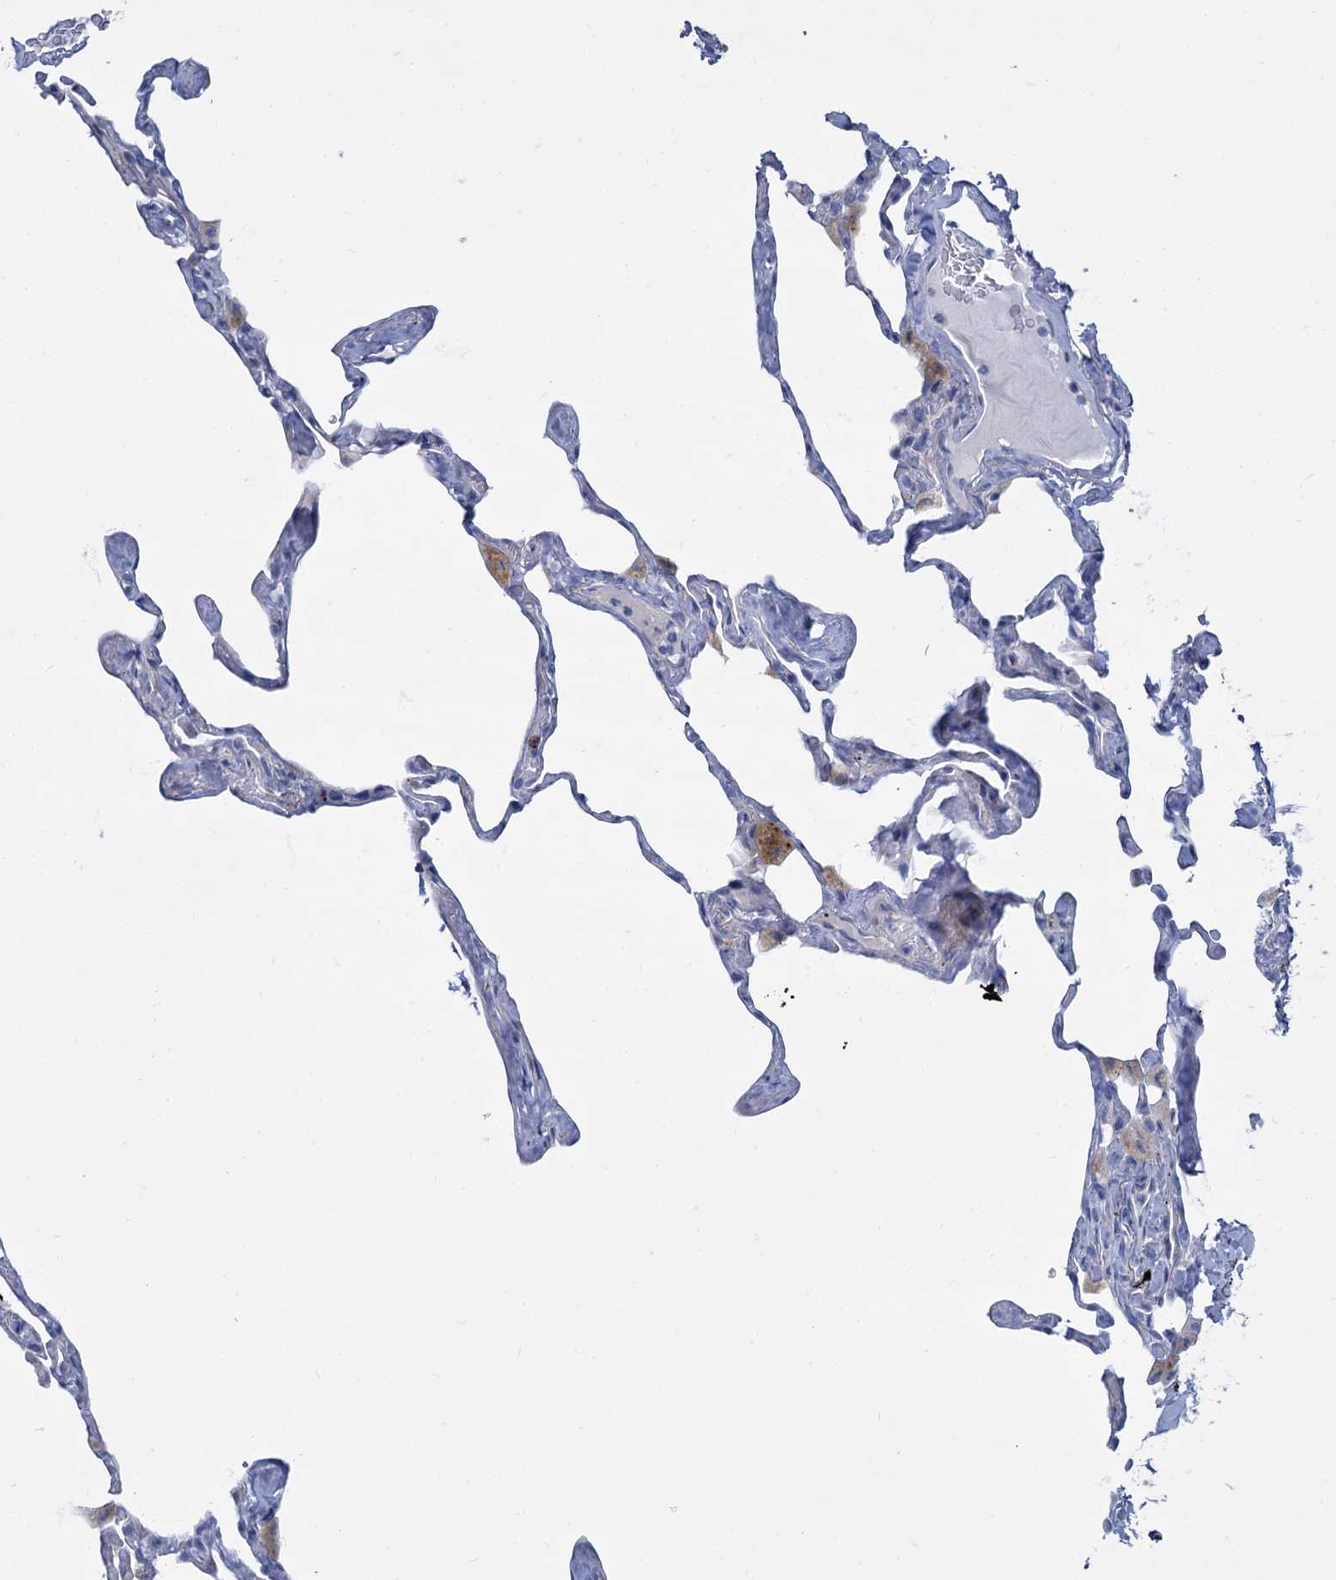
{"staining": {"intensity": "negative", "quantity": "none", "location": "none"}, "tissue": "lung", "cell_type": "Alveolar cells", "image_type": "normal", "snomed": [{"axis": "morphology", "description": "Normal tissue, NOS"}, {"axis": "topography", "description": "Lung"}], "caption": "This is a photomicrograph of IHC staining of unremarkable lung, which shows no expression in alveolar cells. (Brightfield microscopy of DAB immunohistochemistry (IHC) at high magnification).", "gene": "TRIM77", "patient": {"sex": "male", "age": 65}}